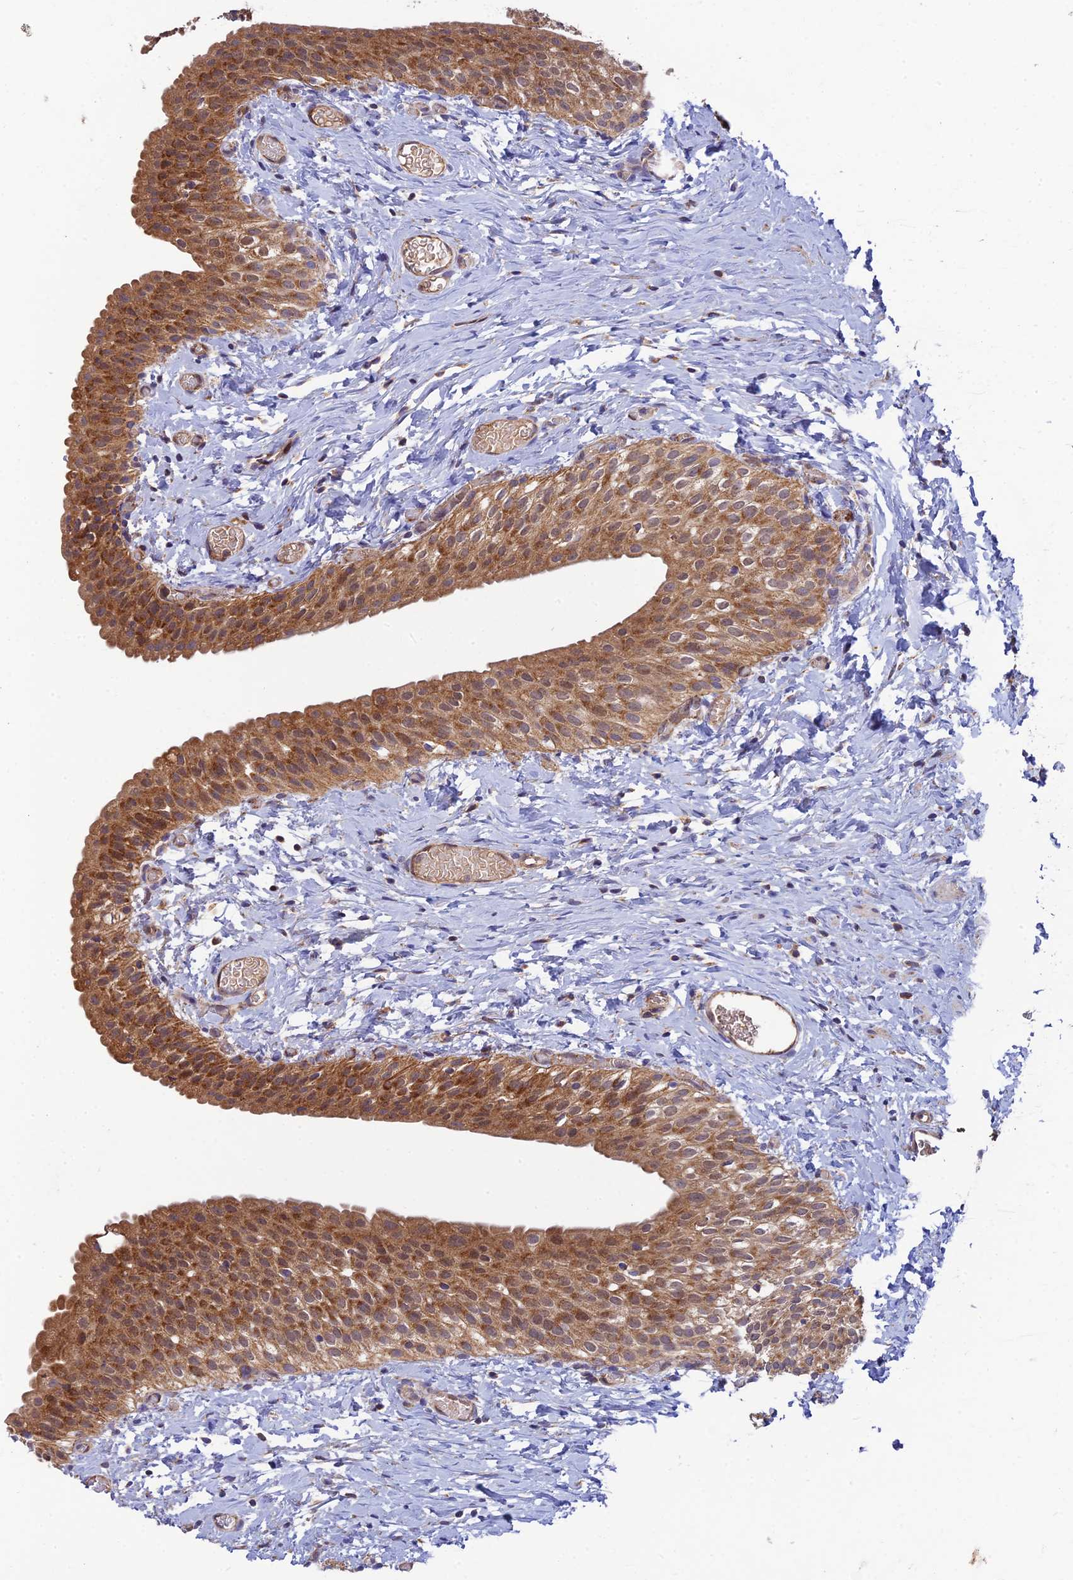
{"staining": {"intensity": "moderate", "quantity": ">75%", "location": "cytoplasmic/membranous"}, "tissue": "urinary bladder", "cell_type": "Urothelial cells", "image_type": "normal", "snomed": [{"axis": "morphology", "description": "Normal tissue, NOS"}, {"axis": "topography", "description": "Urinary bladder"}], "caption": "The histopathology image reveals immunohistochemical staining of normal urinary bladder. There is moderate cytoplasmic/membranous positivity is appreciated in about >75% of urothelial cells.", "gene": "PODNL1", "patient": {"sex": "male", "age": 1}}